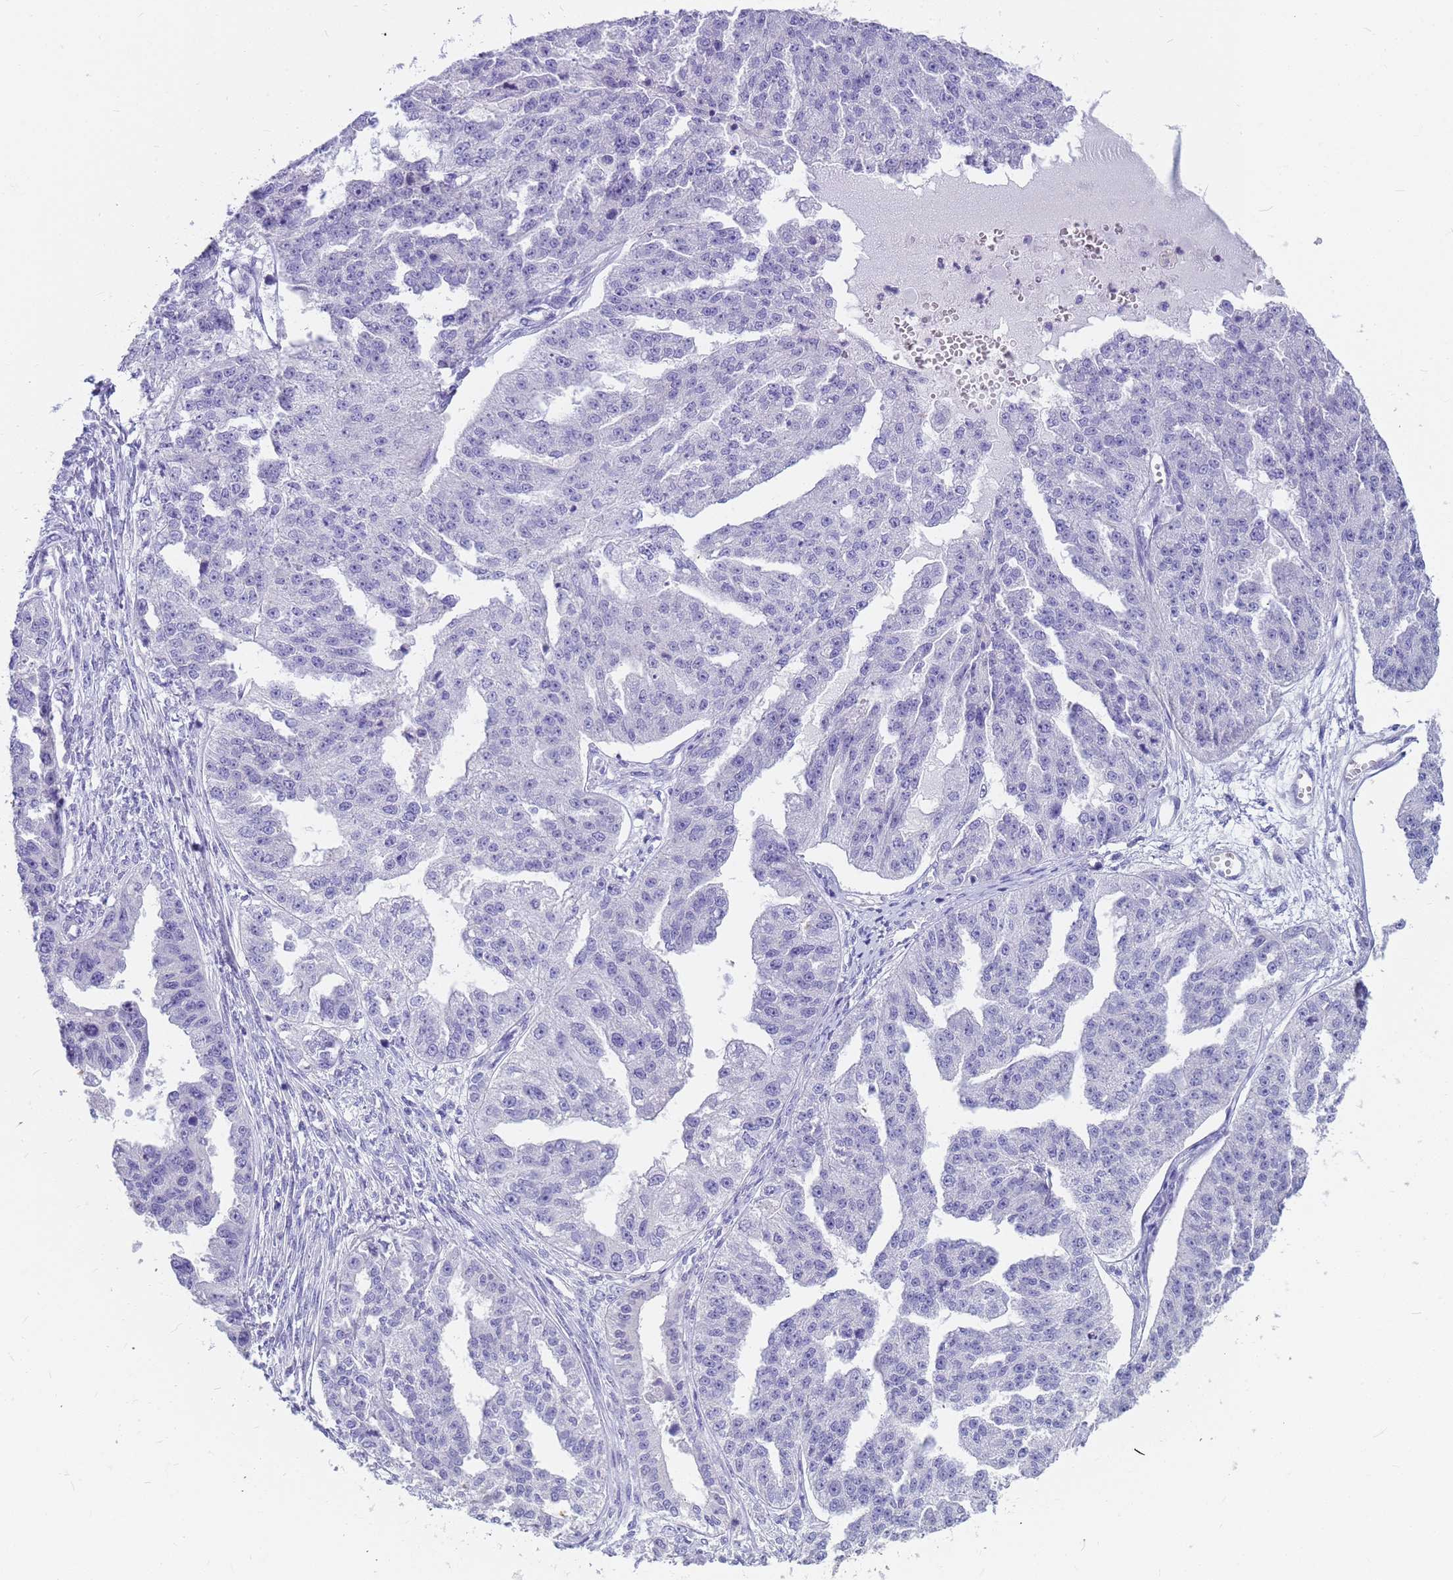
{"staining": {"intensity": "negative", "quantity": "none", "location": "none"}, "tissue": "ovarian cancer", "cell_type": "Tumor cells", "image_type": "cancer", "snomed": [{"axis": "morphology", "description": "Cystadenocarcinoma, serous, NOS"}, {"axis": "topography", "description": "Ovary"}], "caption": "This photomicrograph is of serous cystadenocarcinoma (ovarian) stained with IHC to label a protein in brown with the nuclei are counter-stained blue. There is no staining in tumor cells.", "gene": "RNASE2", "patient": {"sex": "female", "age": 58}}